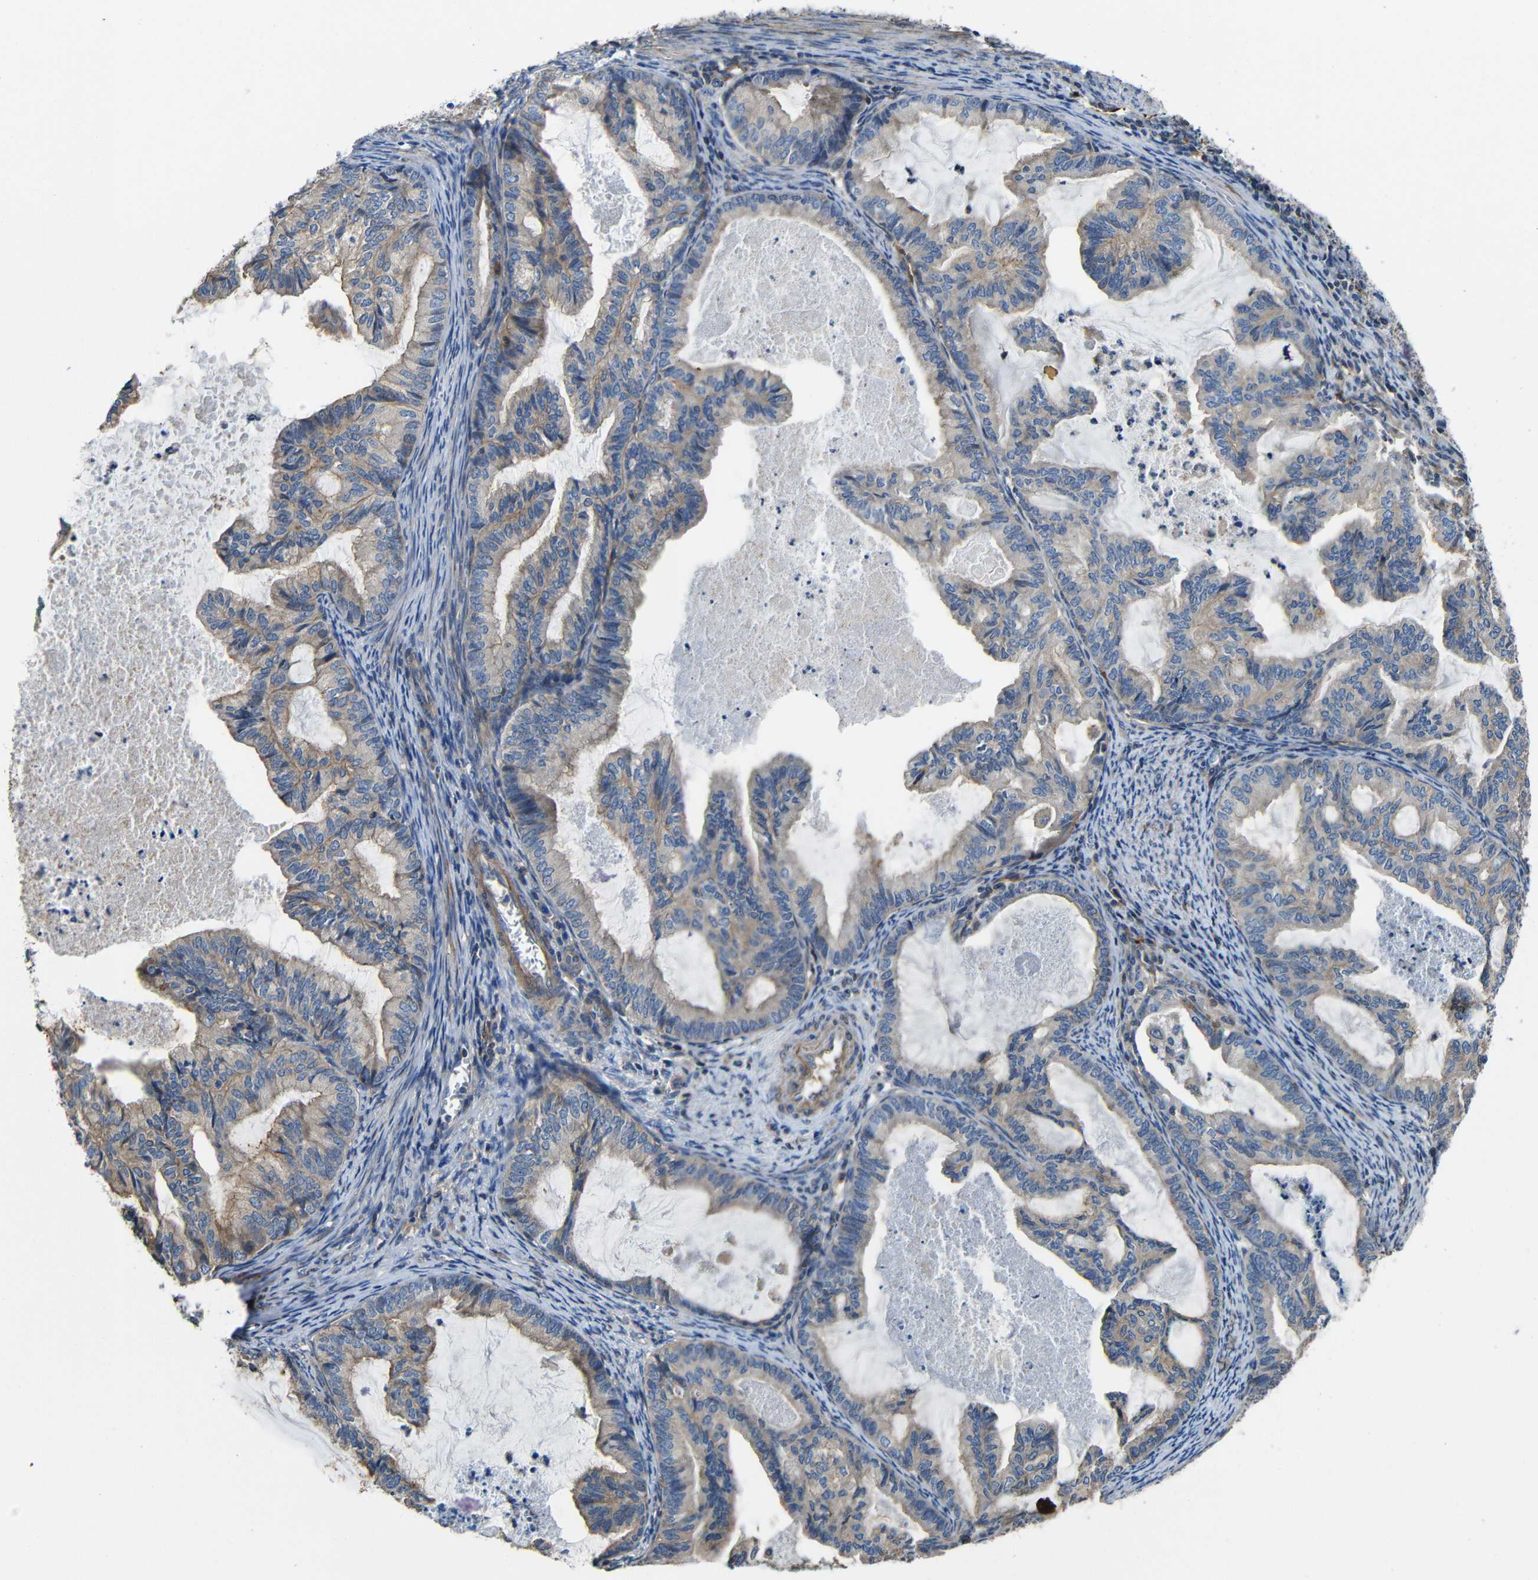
{"staining": {"intensity": "moderate", "quantity": ">75%", "location": "cytoplasmic/membranous"}, "tissue": "cervical cancer", "cell_type": "Tumor cells", "image_type": "cancer", "snomed": [{"axis": "morphology", "description": "Normal tissue, NOS"}, {"axis": "morphology", "description": "Adenocarcinoma, NOS"}, {"axis": "topography", "description": "Cervix"}, {"axis": "topography", "description": "Endometrium"}], "caption": "Moderate cytoplasmic/membranous expression is seen in approximately >75% of tumor cells in cervical adenocarcinoma.", "gene": "GDI1", "patient": {"sex": "female", "age": 86}}